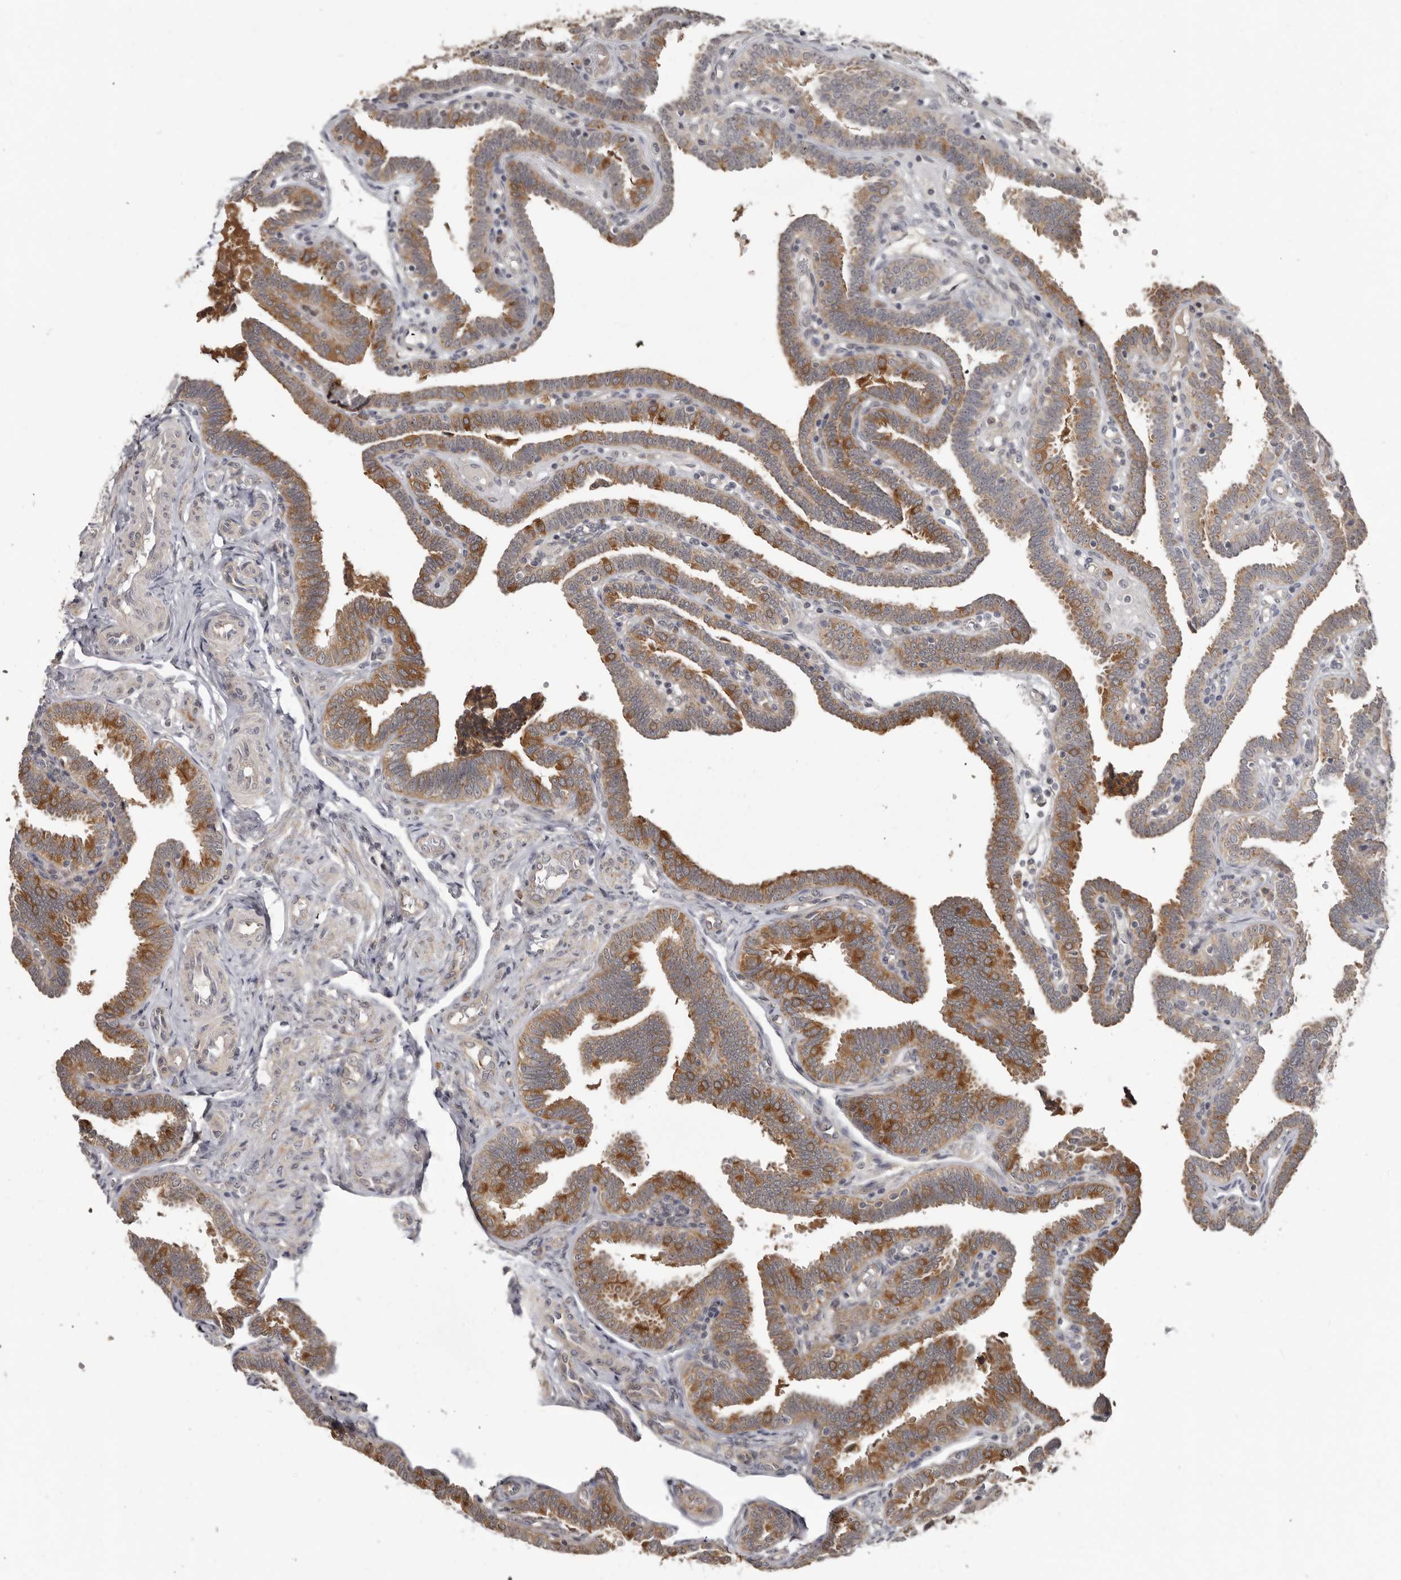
{"staining": {"intensity": "moderate", "quantity": ">75%", "location": "cytoplasmic/membranous"}, "tissue": "fallopian tube", "cell_type": "Glandular cells", "image_type": "normal", "snomed": [{"axis": "morphology", "description": "Normal tissue, NOS"}, {"axis": "topography", "description": "Fallopian tube"}], "caption": "Normal fallopian tube shows moderate cytoplasmic/membranous expression in approximately >75% of glandular cells, visualized by immunohistochemistry. The staining was performed using DAB (3,3'-diaminobenzidine), with brown indicating positive protein expression. Nuclei are stained blue with hematoxylin.", "gene": "BAD", "patient": {"sex": "female", "age": 39}}